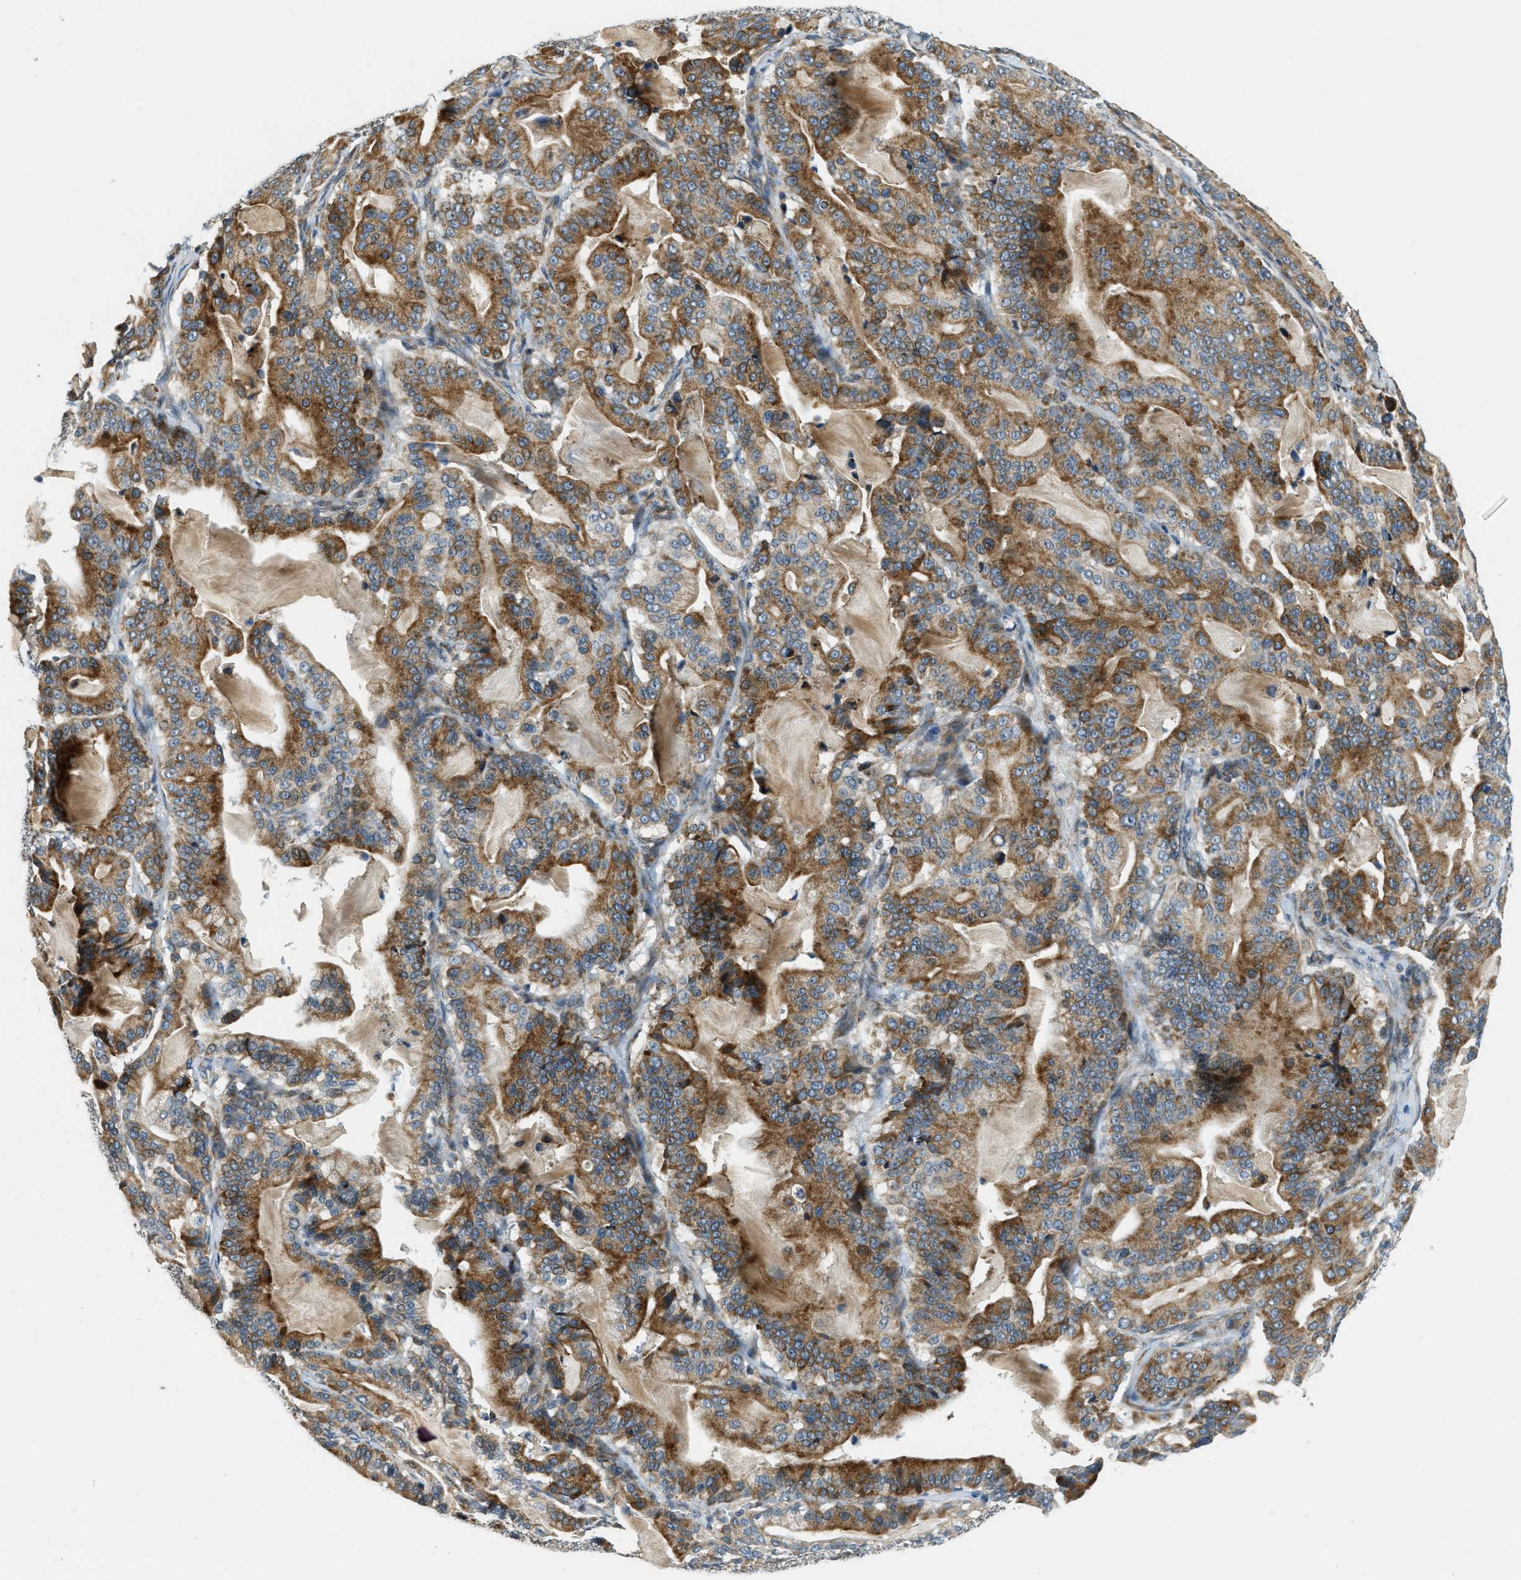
{"staining": {"intensity": "moderate", "quantity": ">75%", "location": "cytoplasmic/membranous"}, "tissue": "pancreatic cancer", "cell_type": "Tumor cells", "image_type": "cancer", "snomed": [{"axis": "morphology", "description": "Adenocarcinoma, NOS"}, {"axis": "topography", "description": "Pancreas"}], "caption": "Tumor cells exhibit medium levels of moderate cytoplasmic/membranous staining in approximately >75% of cells in human adenocarcinoma (pancreatic).", "gene": "HERC2", "patient": {"sex": "male", "age": 63}}